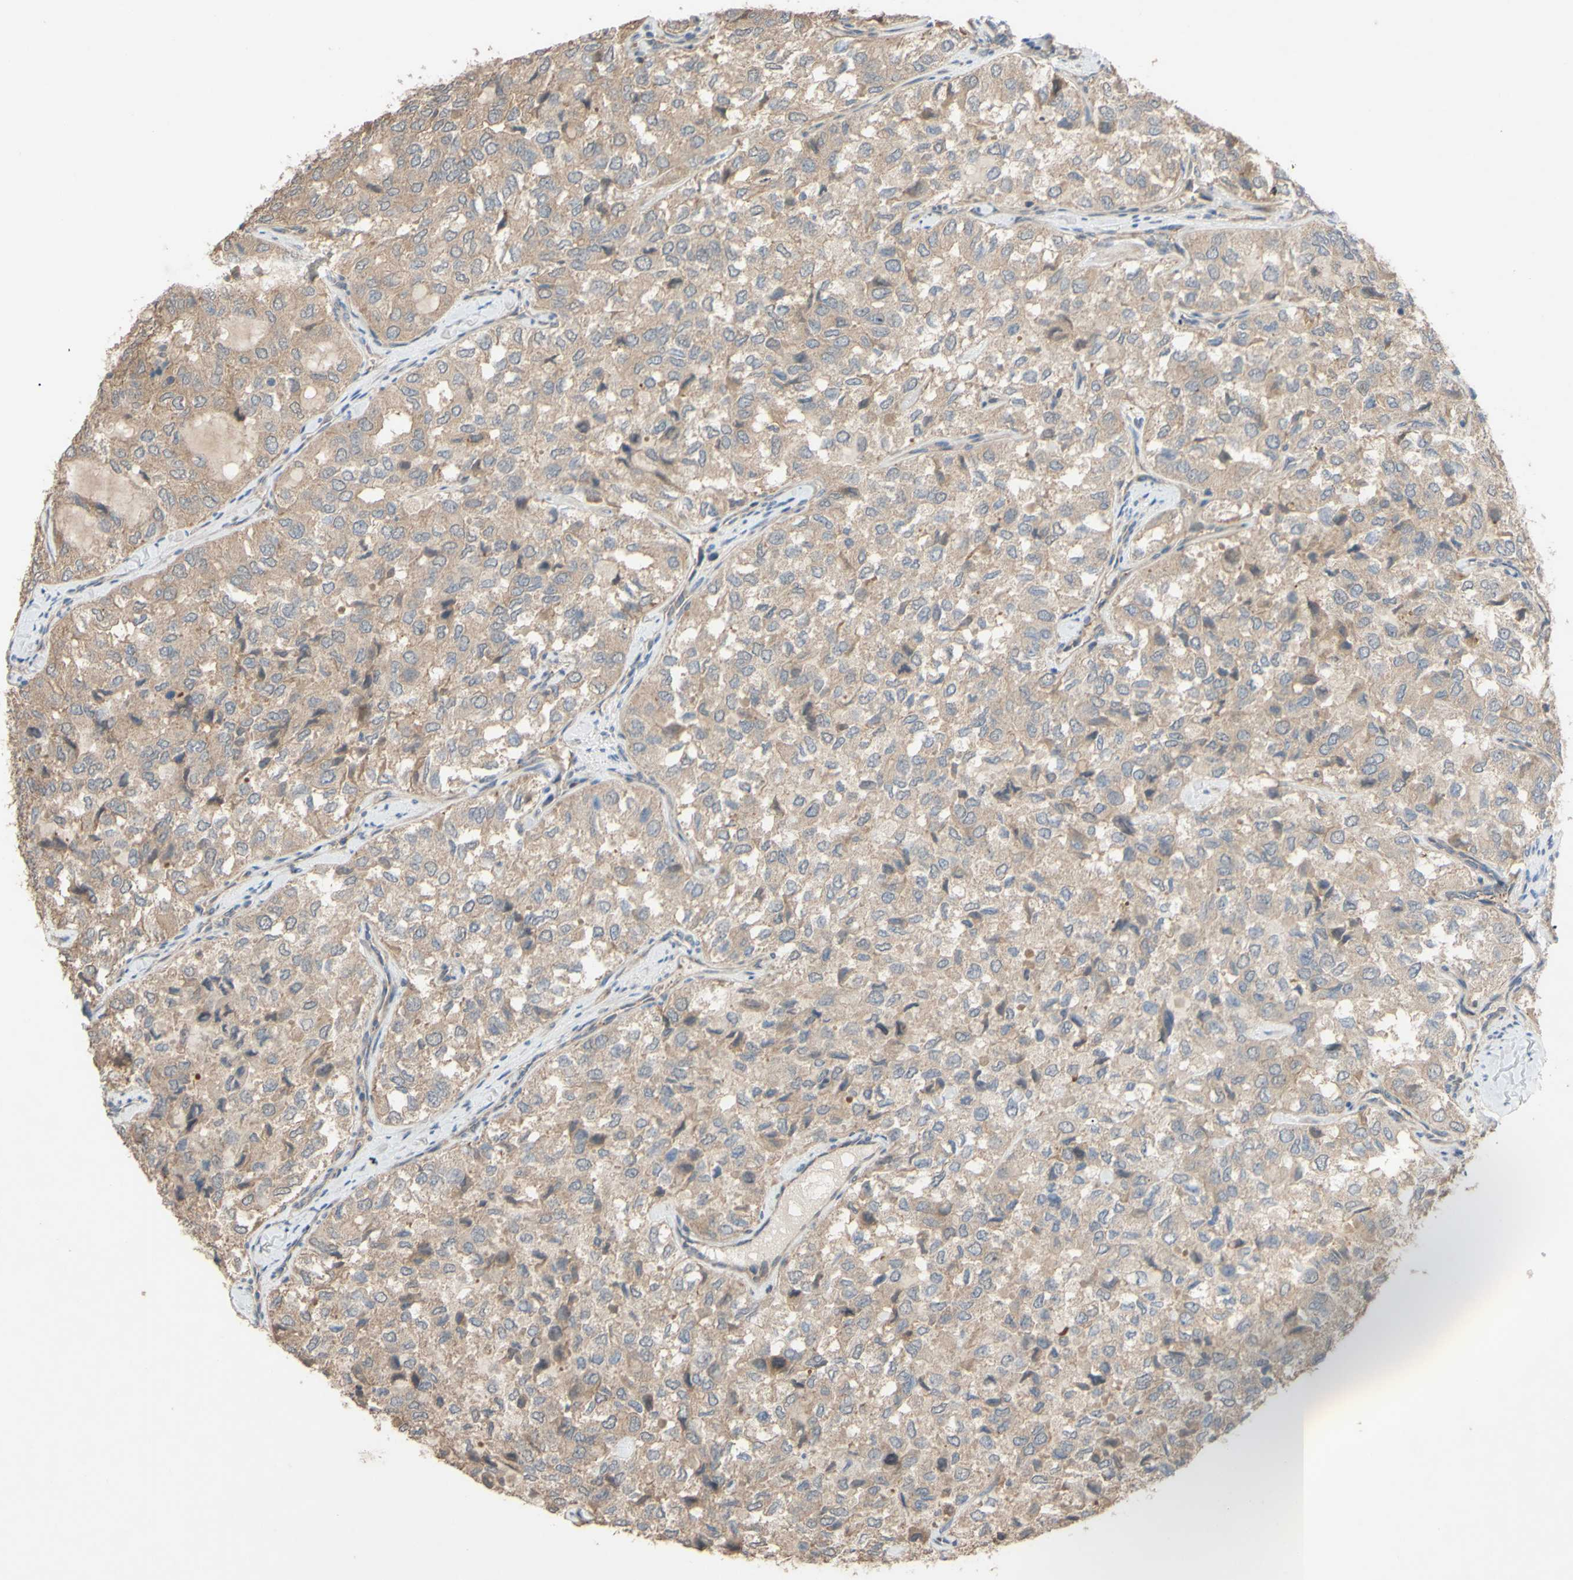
{"staining": {"intensity": "weak", "quantity": ">75%", "location": "cytoplasmic/membranous"}, "tissue": "thyroid cancer", "cell_type": "Tumor cells", "image_type": "cancer", "snomed": [{"axis": "morphology", "description": "Follicular adenoma carcinoma, NOS"}, {"axis": "topography", "description": "Thyroid gland"}], "caption": "The micrograph shows a brown stain indicating the presence of a protein in the cytoplasmic/membranous of tumor cells in thyroid follicular adenoma carcinoma.", "gene": "SHROOM4", "patient": {"sex": "male", "age": 75}}